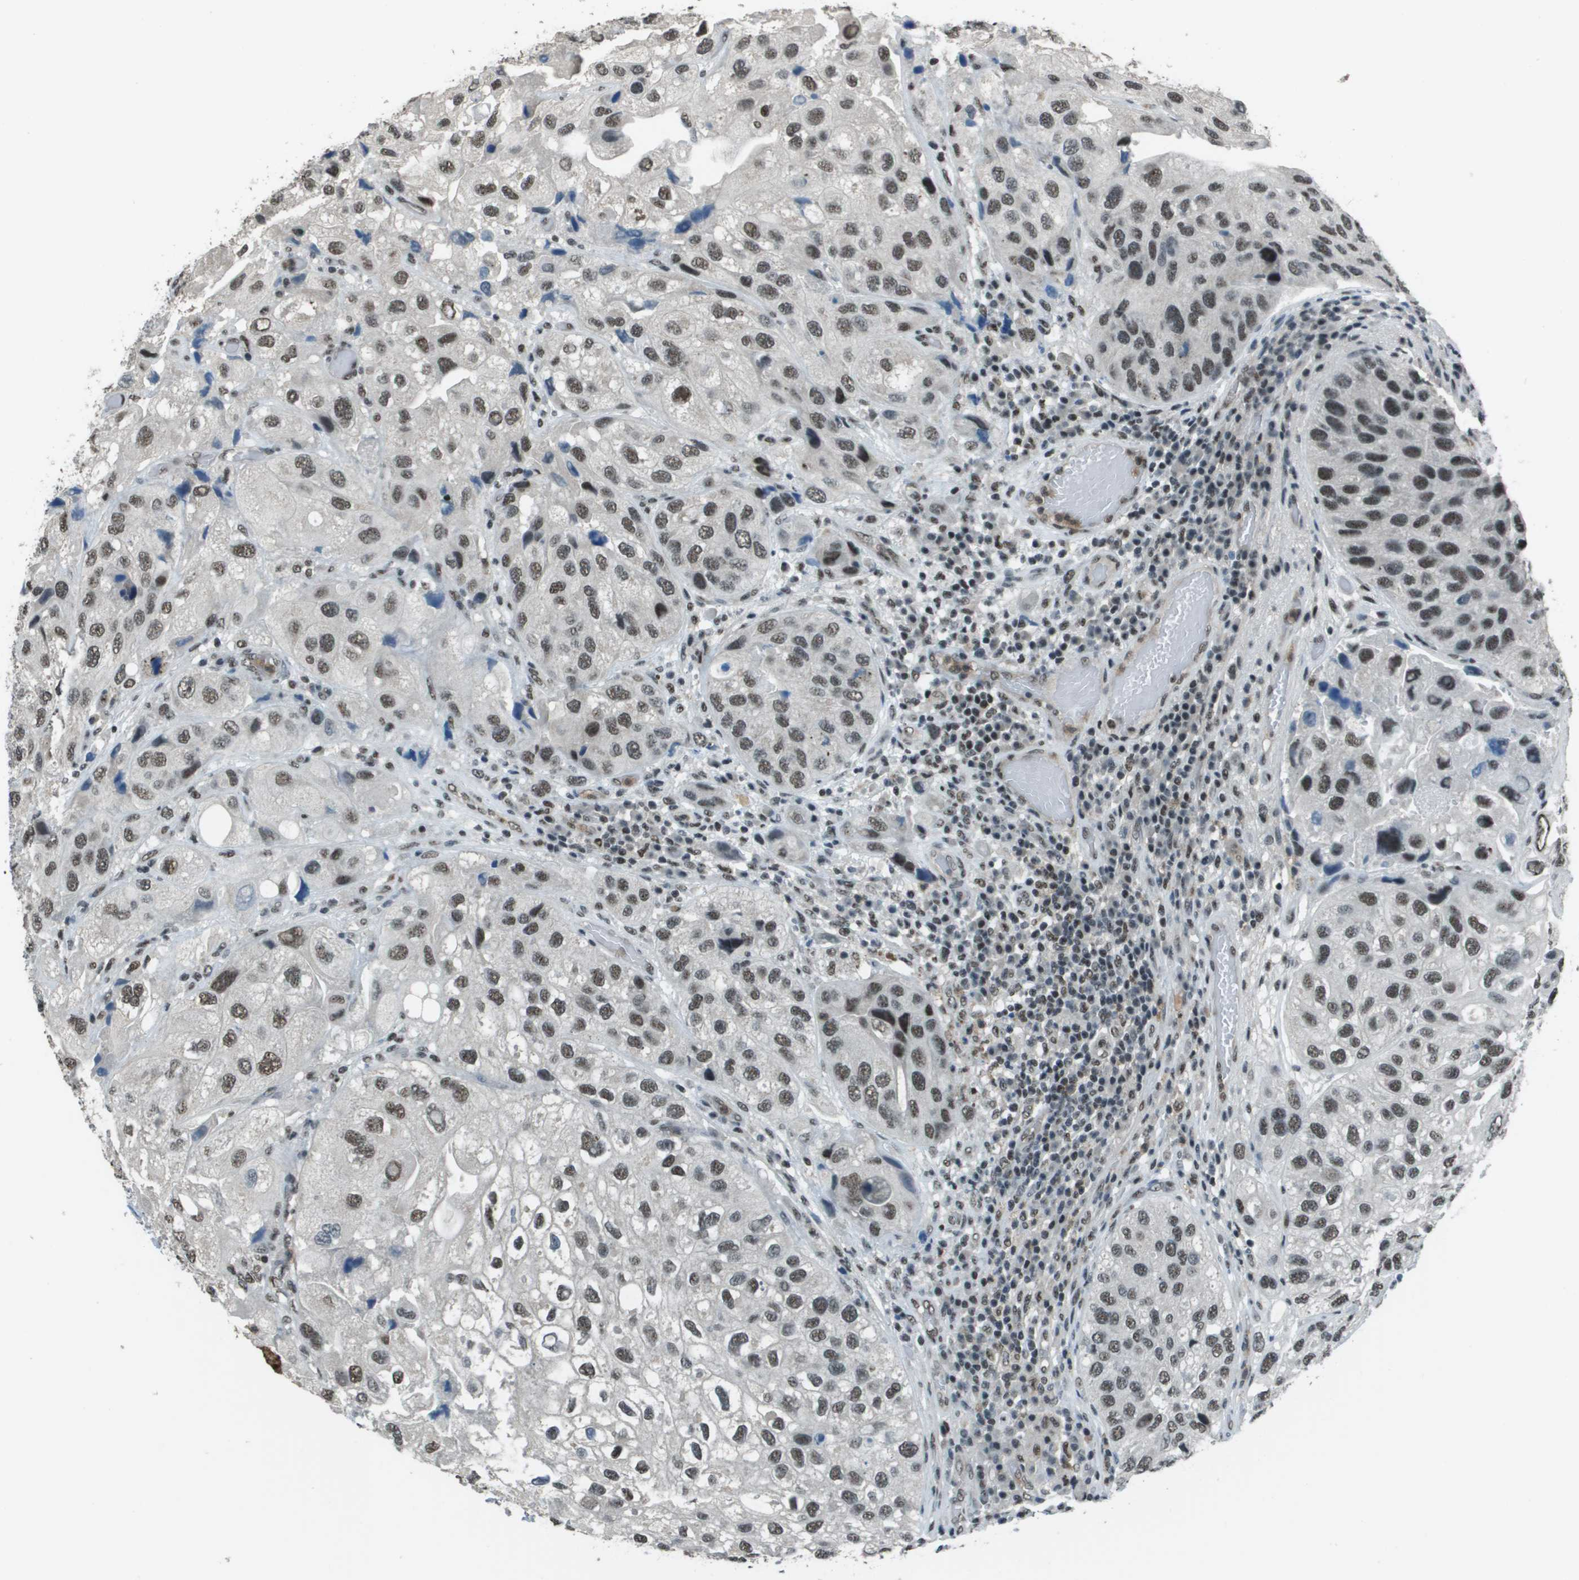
{"staining": {"intensity": "moderate", "quantity": ">75%", "location": "nuclear"}, "tissue": "urothelial cancer", "cell_type": "Tumor cells", "image_type": "cancer", "snomed": [{"axis": "morphology", "description": "Urothelial carcinoma, High grade"}, {"axis": "topography", "description": "Urinary bladder"}], "caption": "DAB immunohistochemical staining of human high-grade urothelial carcinoma demonstrates moderate nuclear protein positivity in about >75% of tumor cells.", "gene": "DEPDC1", "patient": {"sex": "female", "age": 64}}